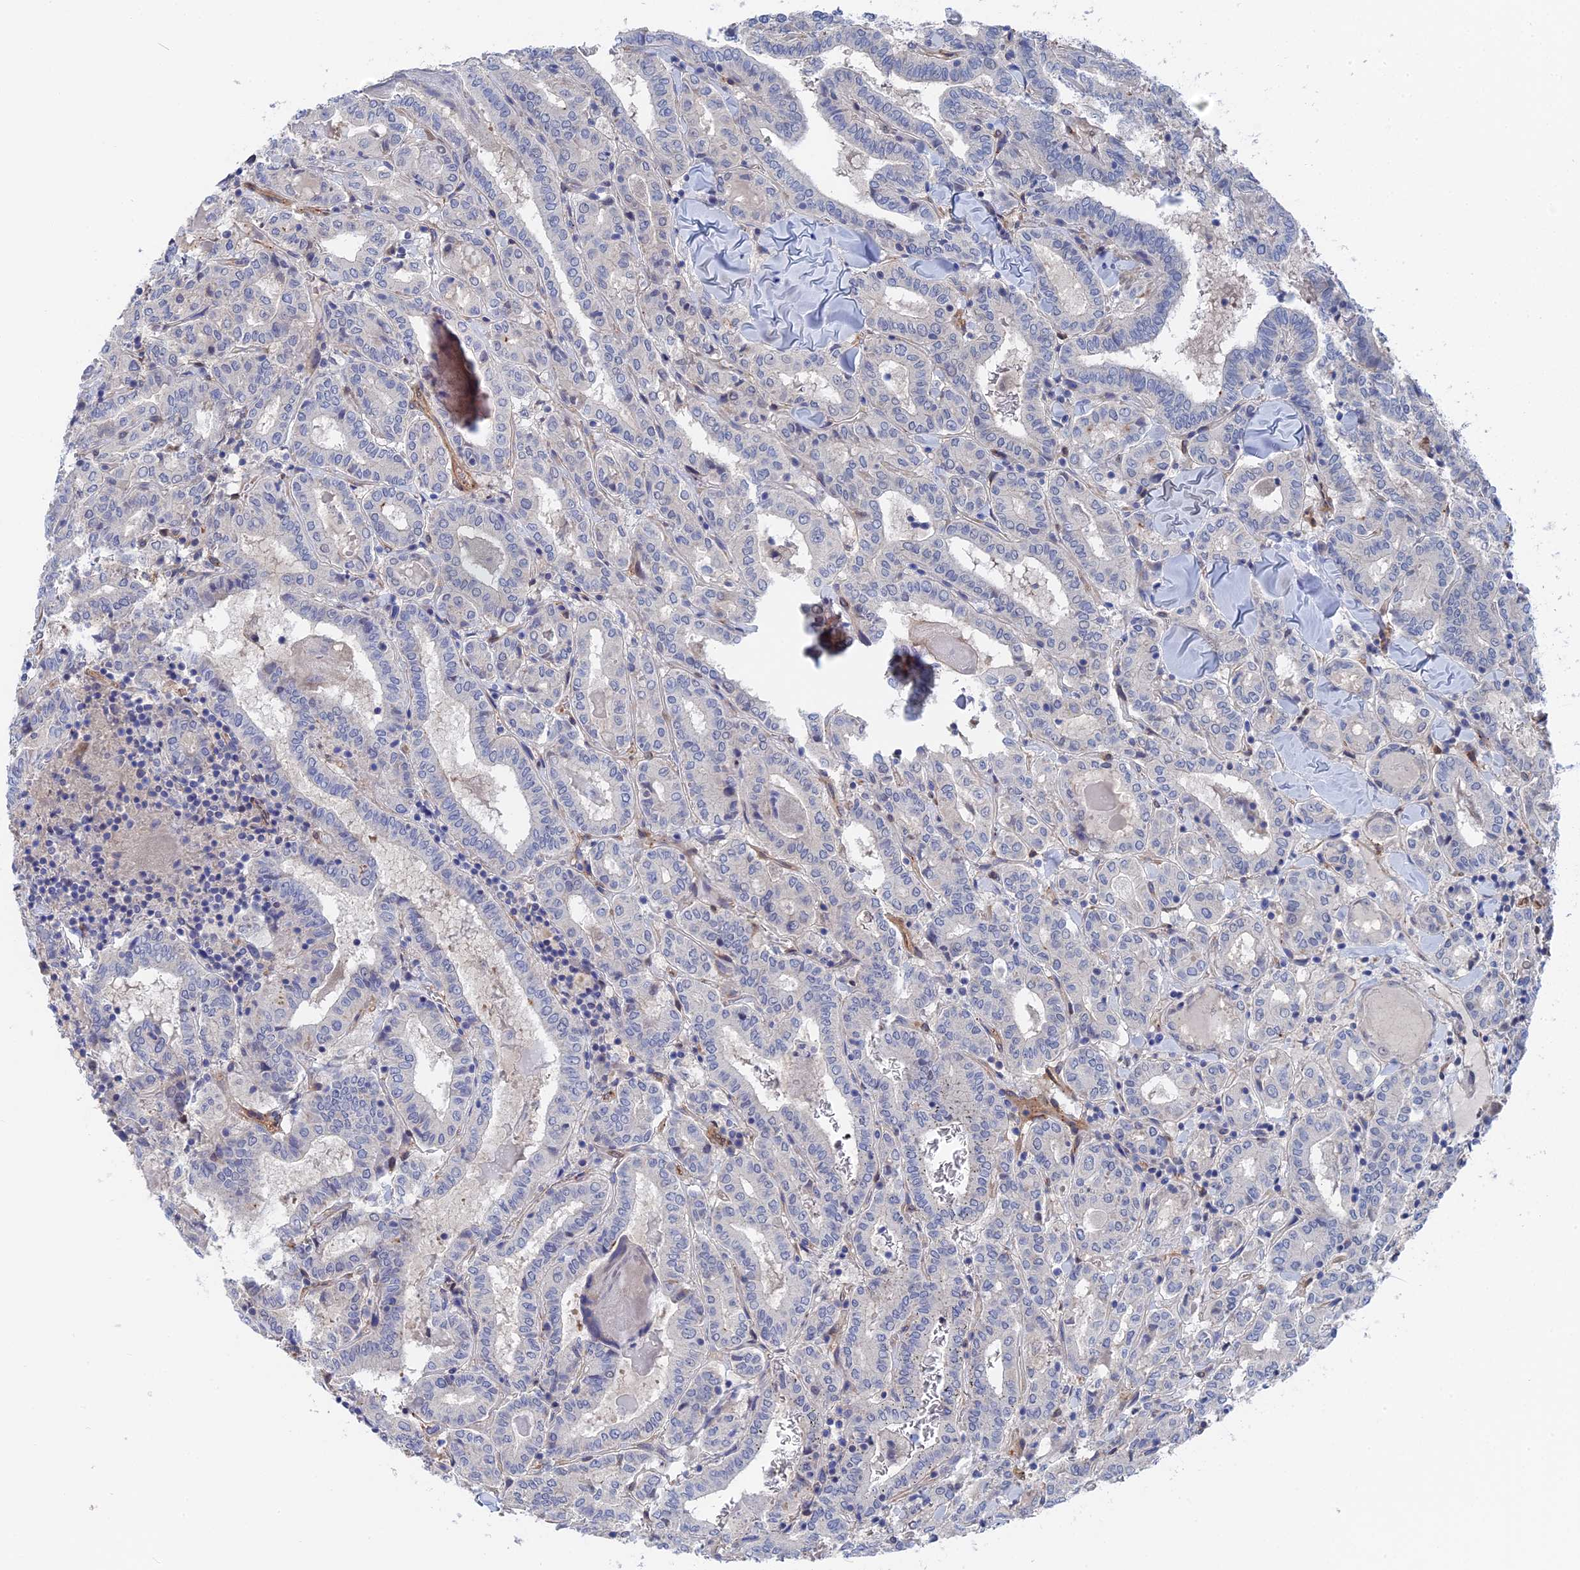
{"staining": {"intensity": "negative", "quantity": "none", "location": "none"}, "tissue": "thyroid cancer", "cell_type": "Tumor cells", "image_type": "cancer", "snomed": [{"axis": "morphology", "description": "Papillary adenocarcinoma, NOS"}, {"axis": "topography", "description": "Thyroid gland"}], "caption": "Immunohistochemical staining of thyroid cancer reveals no significant positivity in tumor cells. (Brightfield microscopy of DAB IHC at high magnification).", "gene": "MTHFSD", "patient": {"sex": "female", "age": 72}}